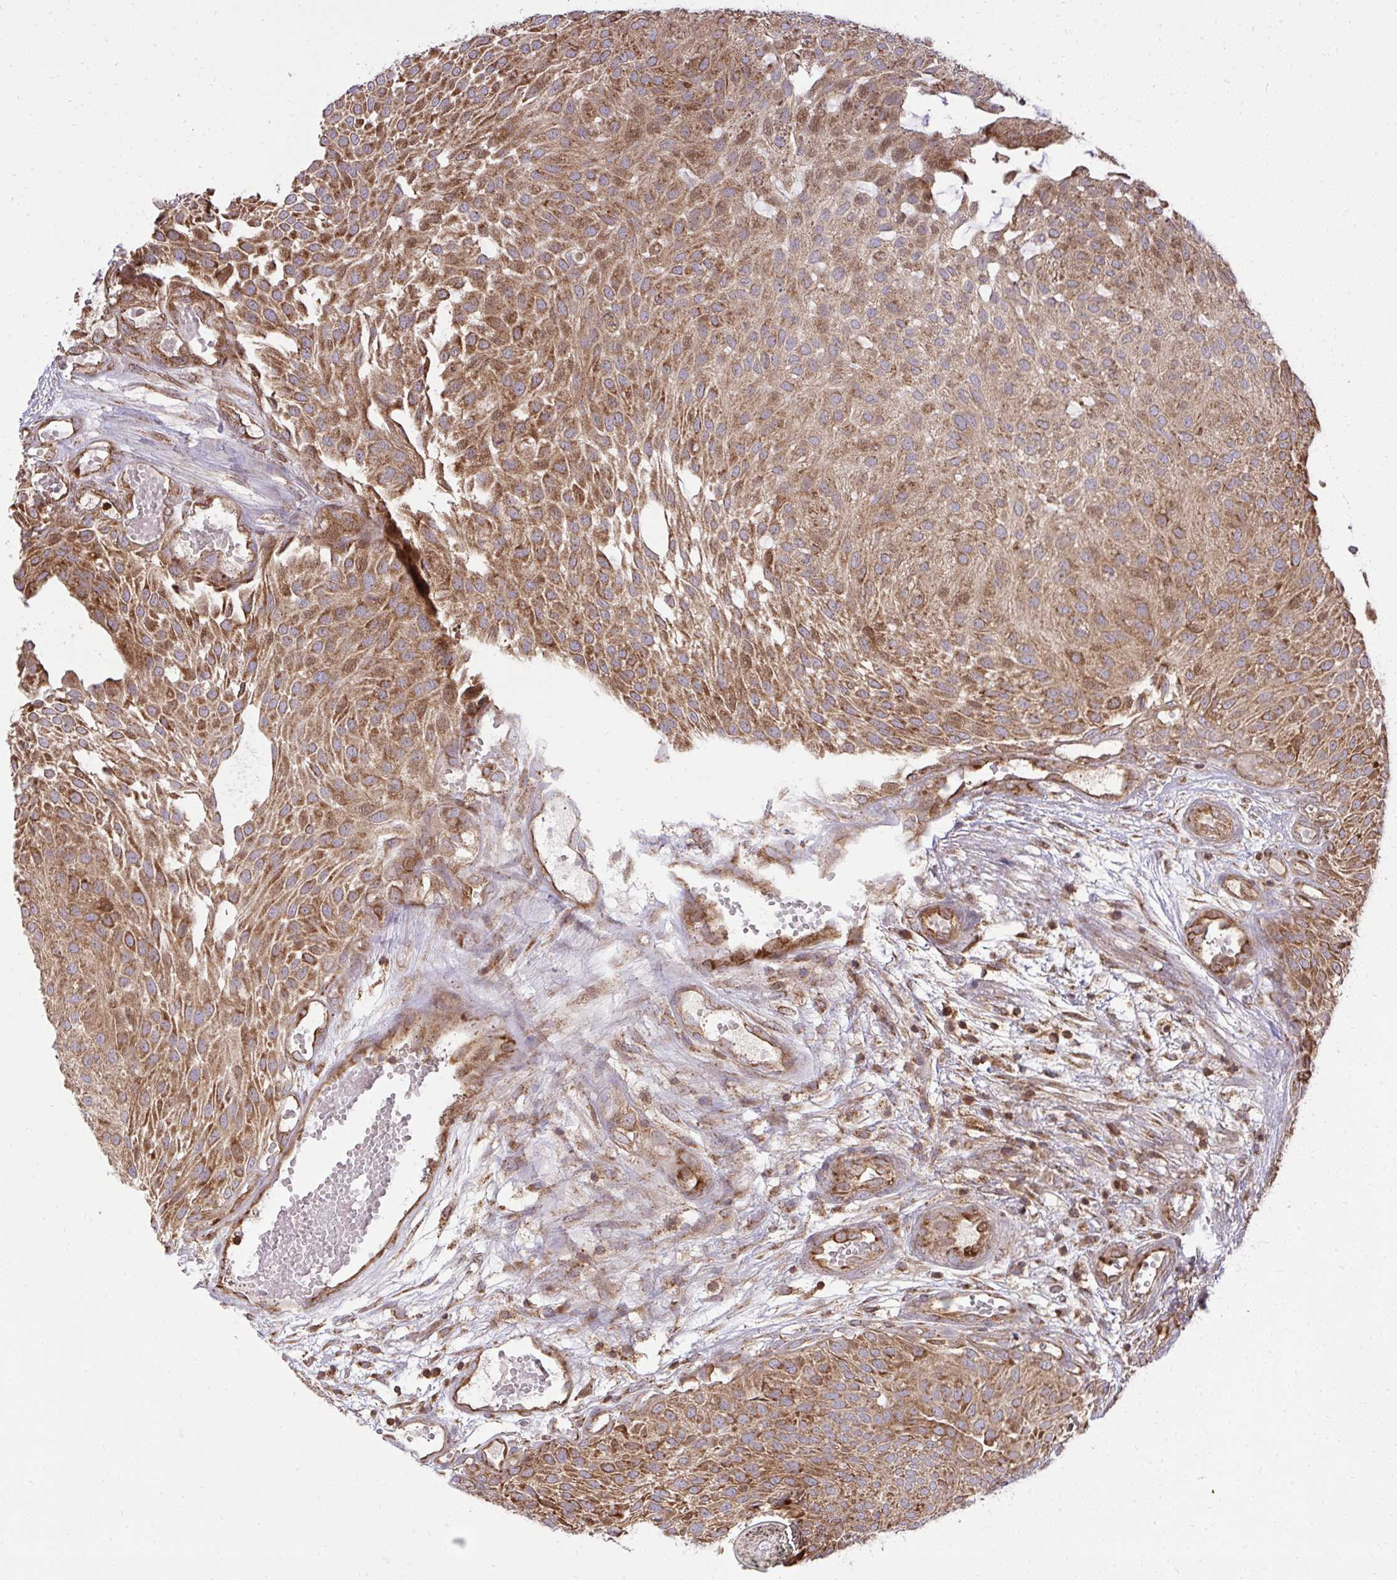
{"staining": {"intensity": "strong", "quantity": ">75%", "location": "cytoplasmic/membranous"}, "tissue": "urothelial cancer", "cell_type": "Tumor cells", "image_type": "cancer", "snomed": [{"axis": "morphology", "description": "Urothelial carcinoma, NOS"}, {"axis": "topography", "description": "Urinary bladder"}], "caption": "Protein staining of transitional cell carcinoma tissue shows strong cytoplasmic/membranous expression in approximately >75% of tumor cells.", "gene": "NMNAT3", "patient": {"sex": "male", "age": 84}}